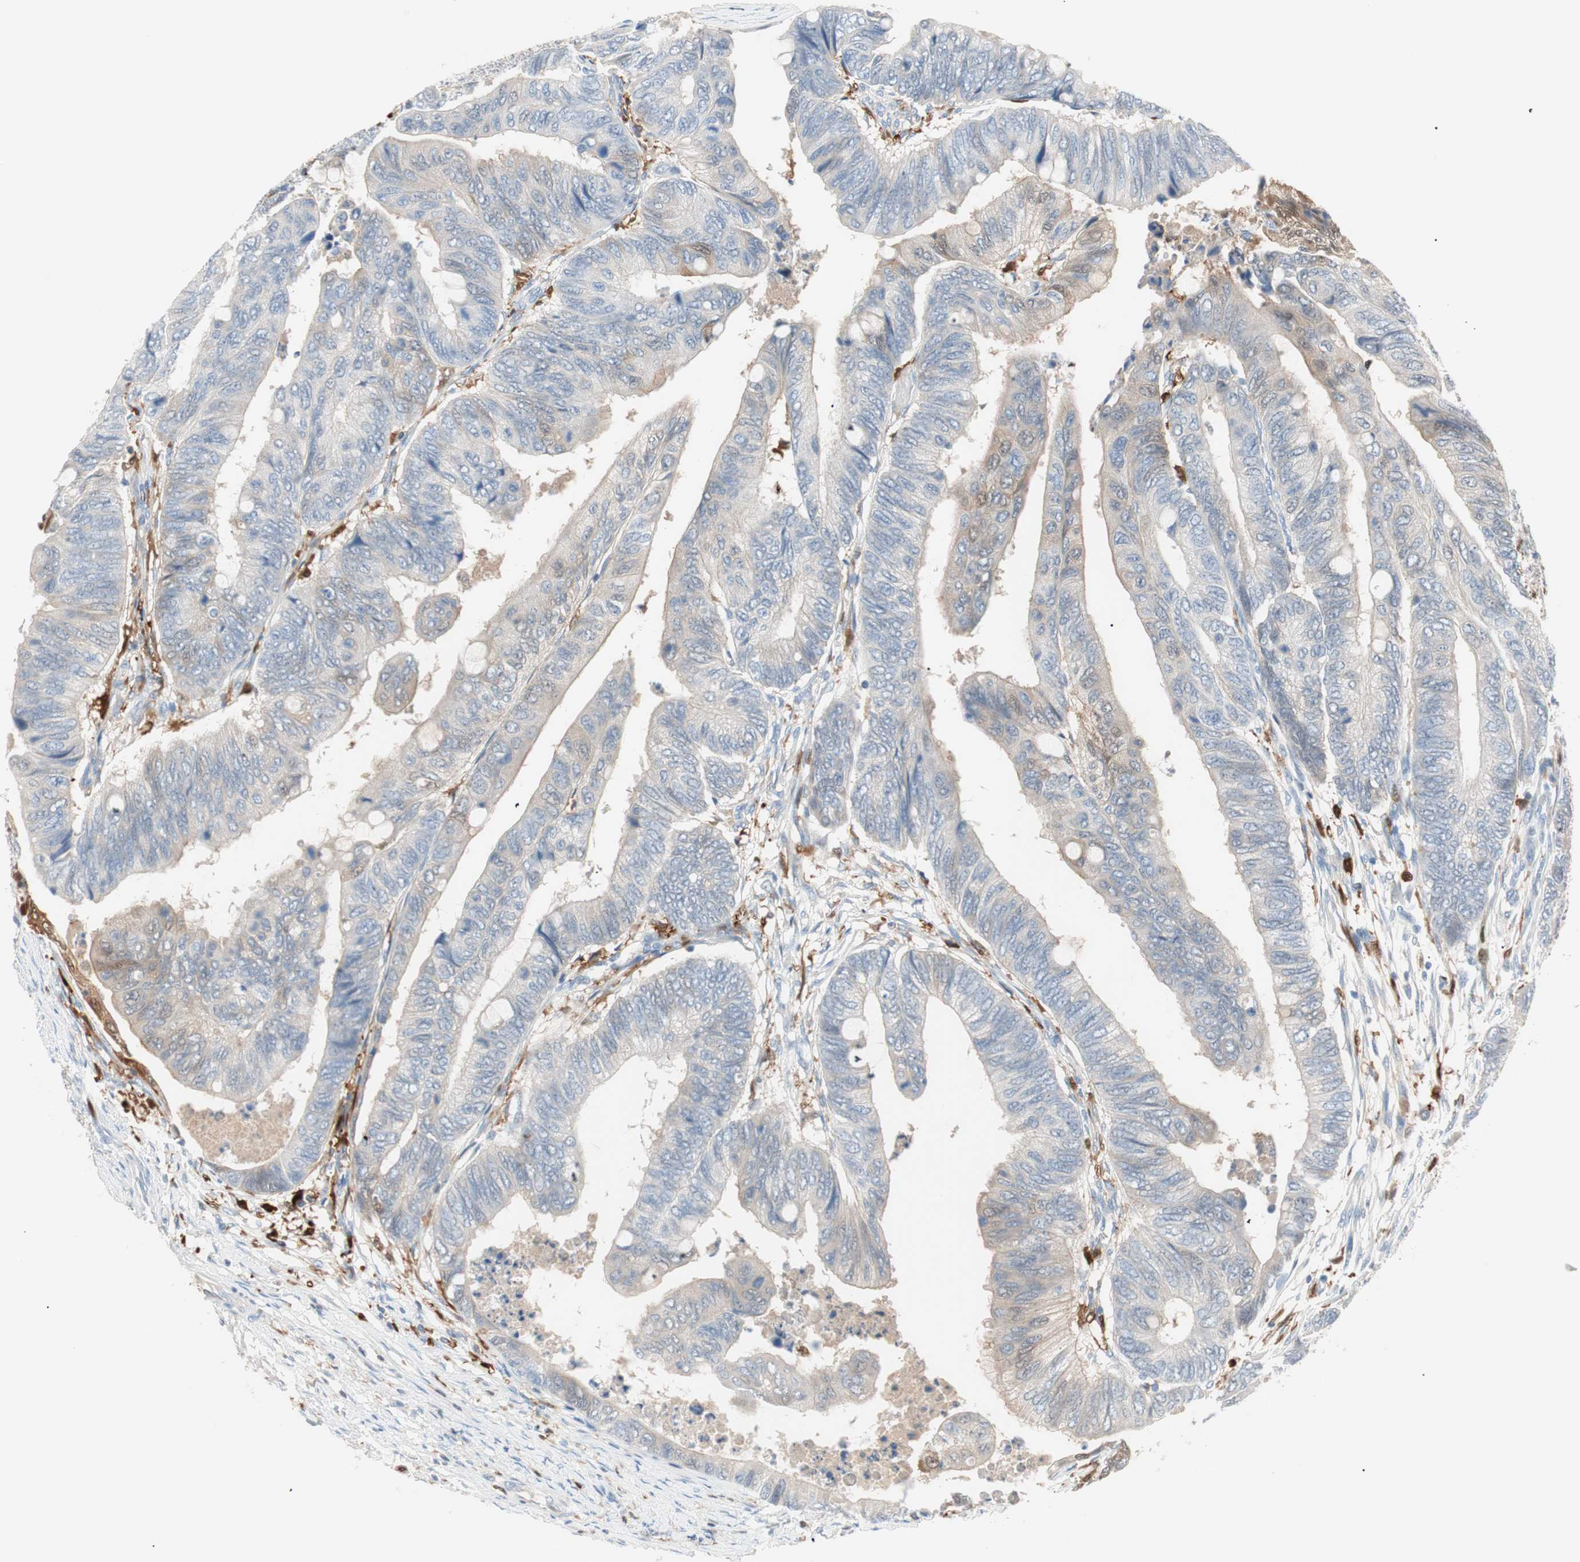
{"staining": {"intensity": "moderate", "quantity": "25%-75%", "location": "cytoplasmic/membranous,nuclear"}, "tissue": "colorectal cancer", "cell_type": "Tumor cells", "image_type": "cancer", "snomed": [{"axis": "morphology", "description": "Normal tissue, NOS"}, {"axis": "morphology", "description": "Adenocarcinoma, NOS"}, {"axis": "topography", "description": "Rectum"}, {"axis": "topography", "description": "Peripheral nerve tissue"}], "caption": "Tumor cells exhibit medium levels of moderate cytoplasmic/membranous and nuclear positivity in about 25%-75% of cells in colorectal cancer (adenocarcinoma). (DAB (3,3'-diaminobenzidine) IHC with brightfield microscopy, high magnification).", "gene": "IL18", "patient": {"sex": "male", "age": 92}}